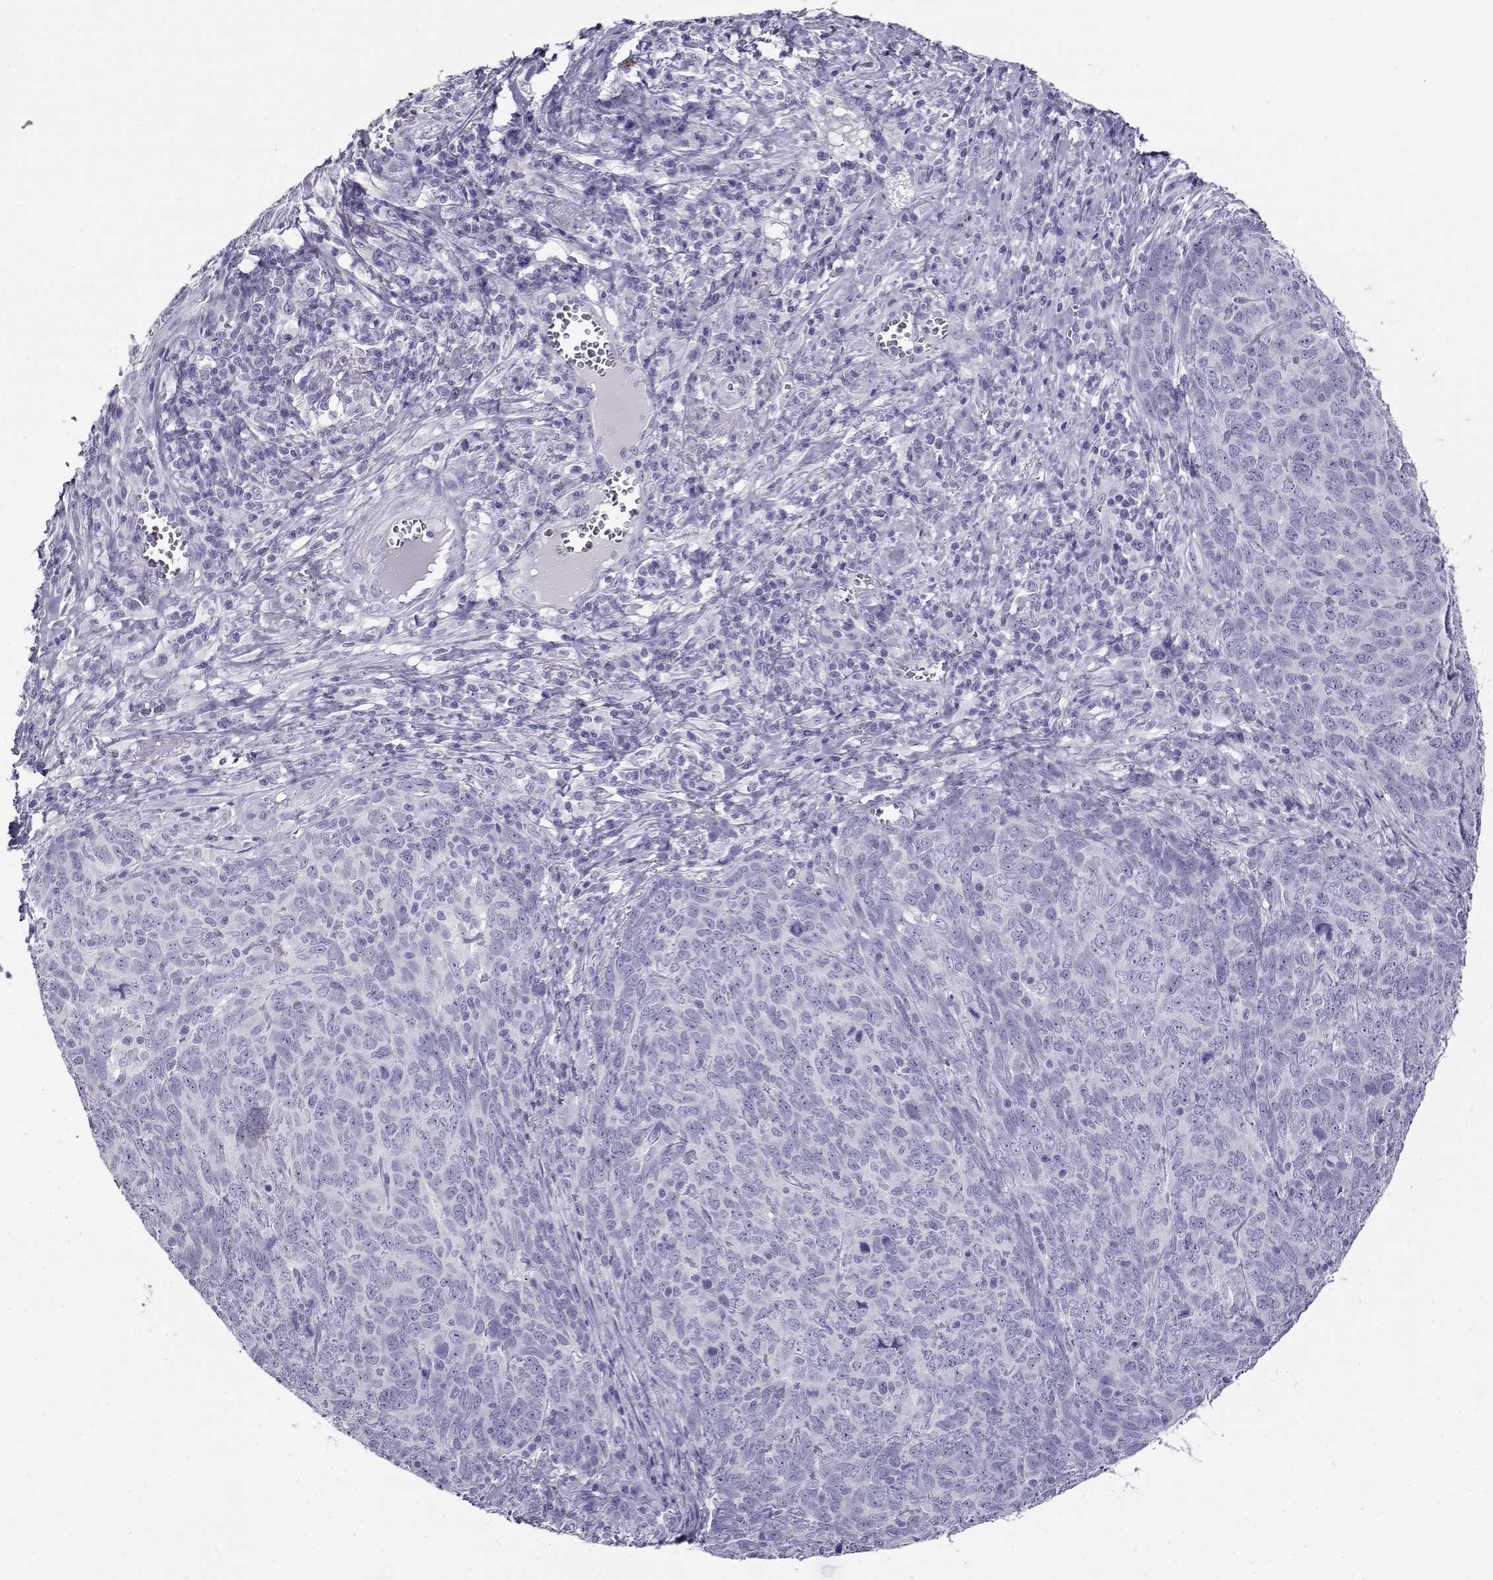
{"staining": {"intensity": "negative", "quantity": "none", "location": "none"}, "tissue": "skin cancer", "cell_type": "Tumor cells", "image_type": "cancer", "snomed": [{"axis": "morphology", "description": "Squamous cell carcinoma, NOS"}, {"axis": "topography", "description": "Skin"}, {"axis": "topography", "description": "Anal"}], "caption": "This histopathology image is of skin cancer (squamous cell carcinoma) stained with IHC to label a protein in brown with the nuclei are counter-stained blue. There is no positivity in tumor cells.", "gene": "CABS1", "patient": {"sex": "female", "age": 51}}